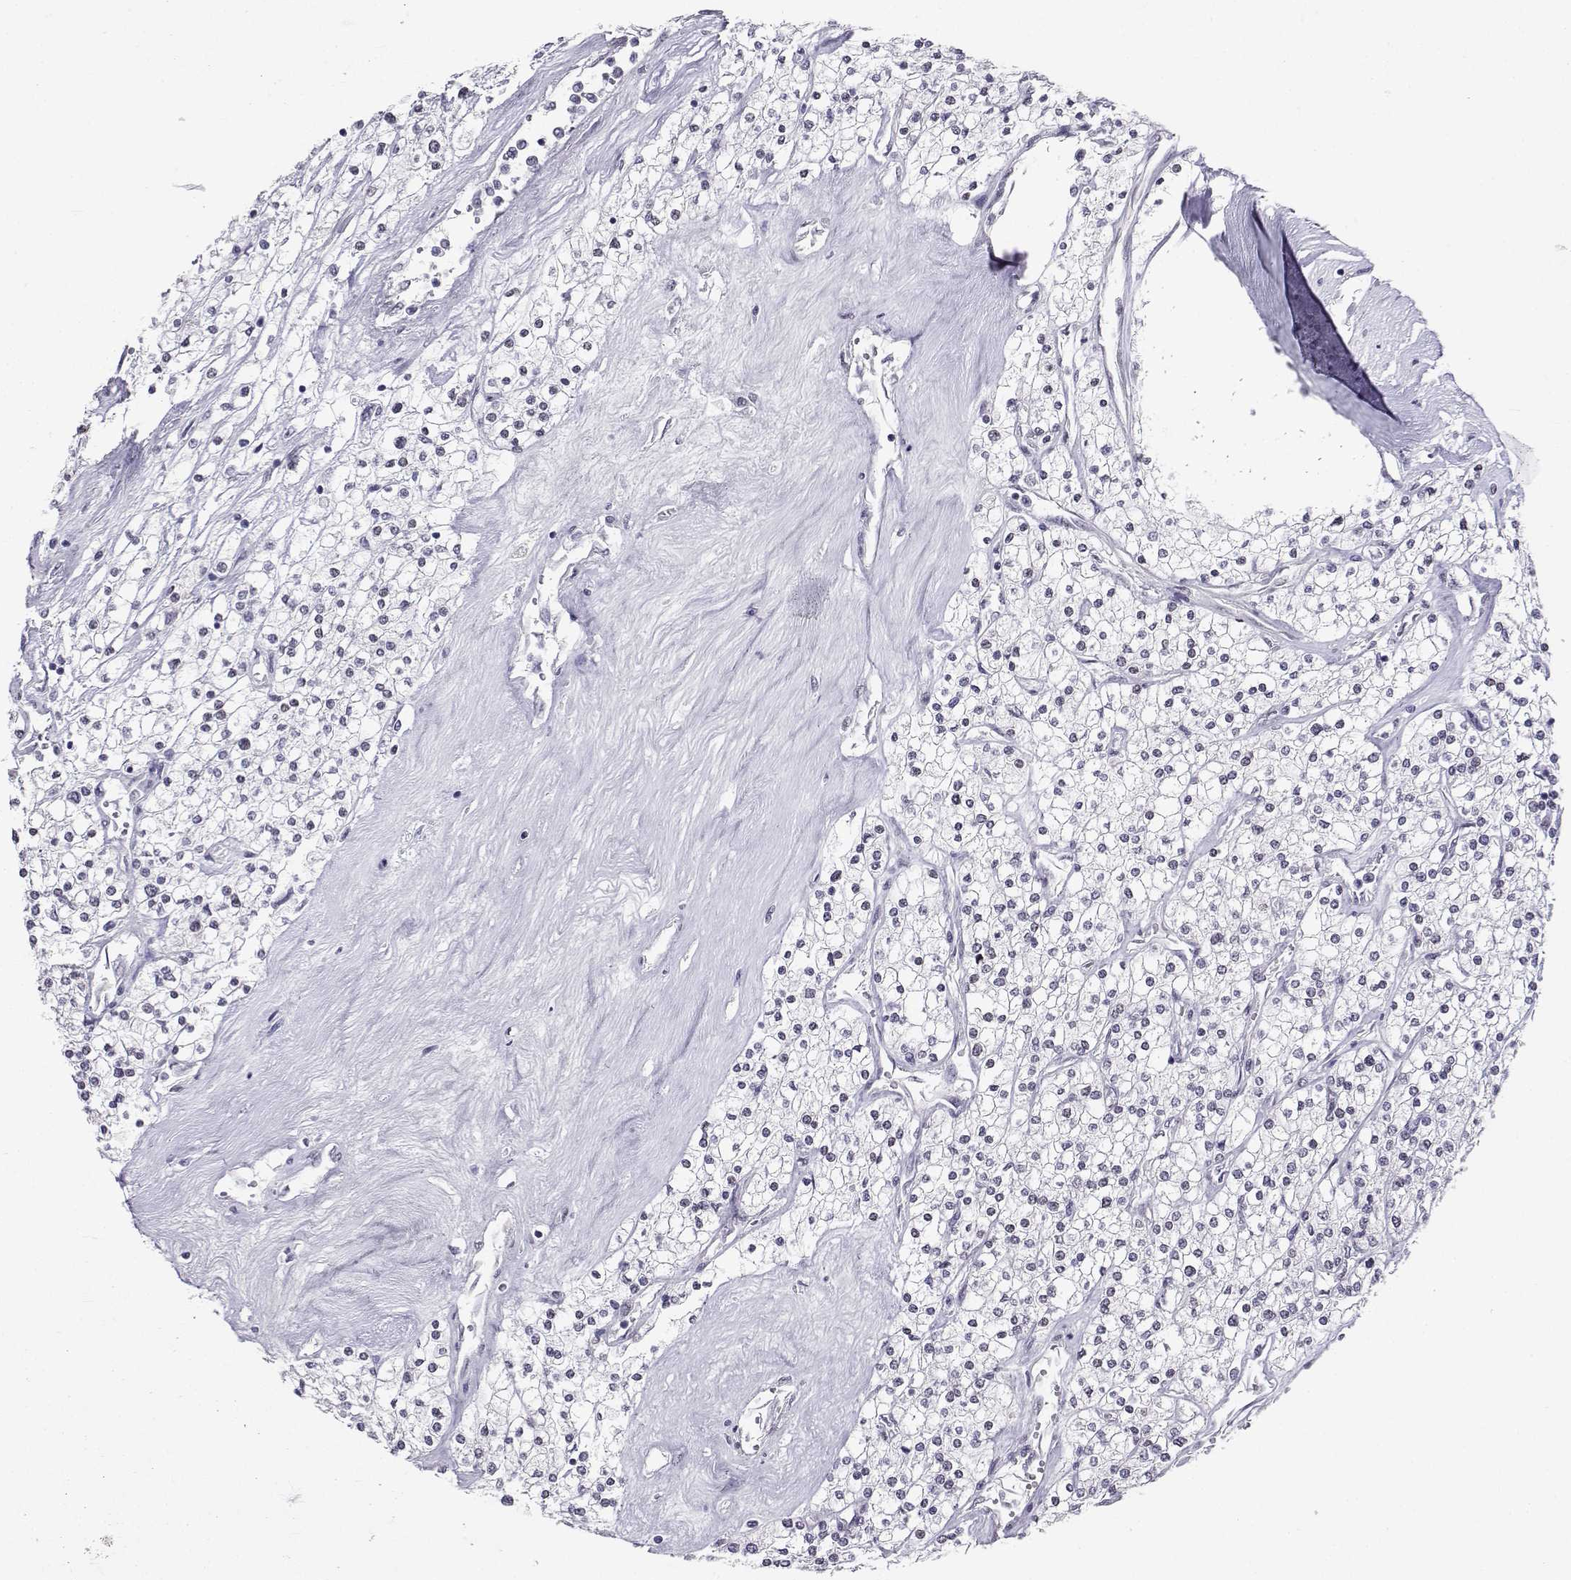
{"staining": {"intensity": "negative", "quantity": "none", "location": "none"}, "tissue": "renal cancer", "cell_type": "Tumor cells", "image_type": "cancer", "snomed": [{"axis": "morphology", "description": "Adenocarcinoma, NOS"}, {"axis": "topography", "description": "Kidney"}], "caption": "Immunohistochemical staining of adenocarcinoma (renal) reveals no significant positivity in tumor cells.", "gene": "MED26", "patient": {"sex": "male", "age": 80}}